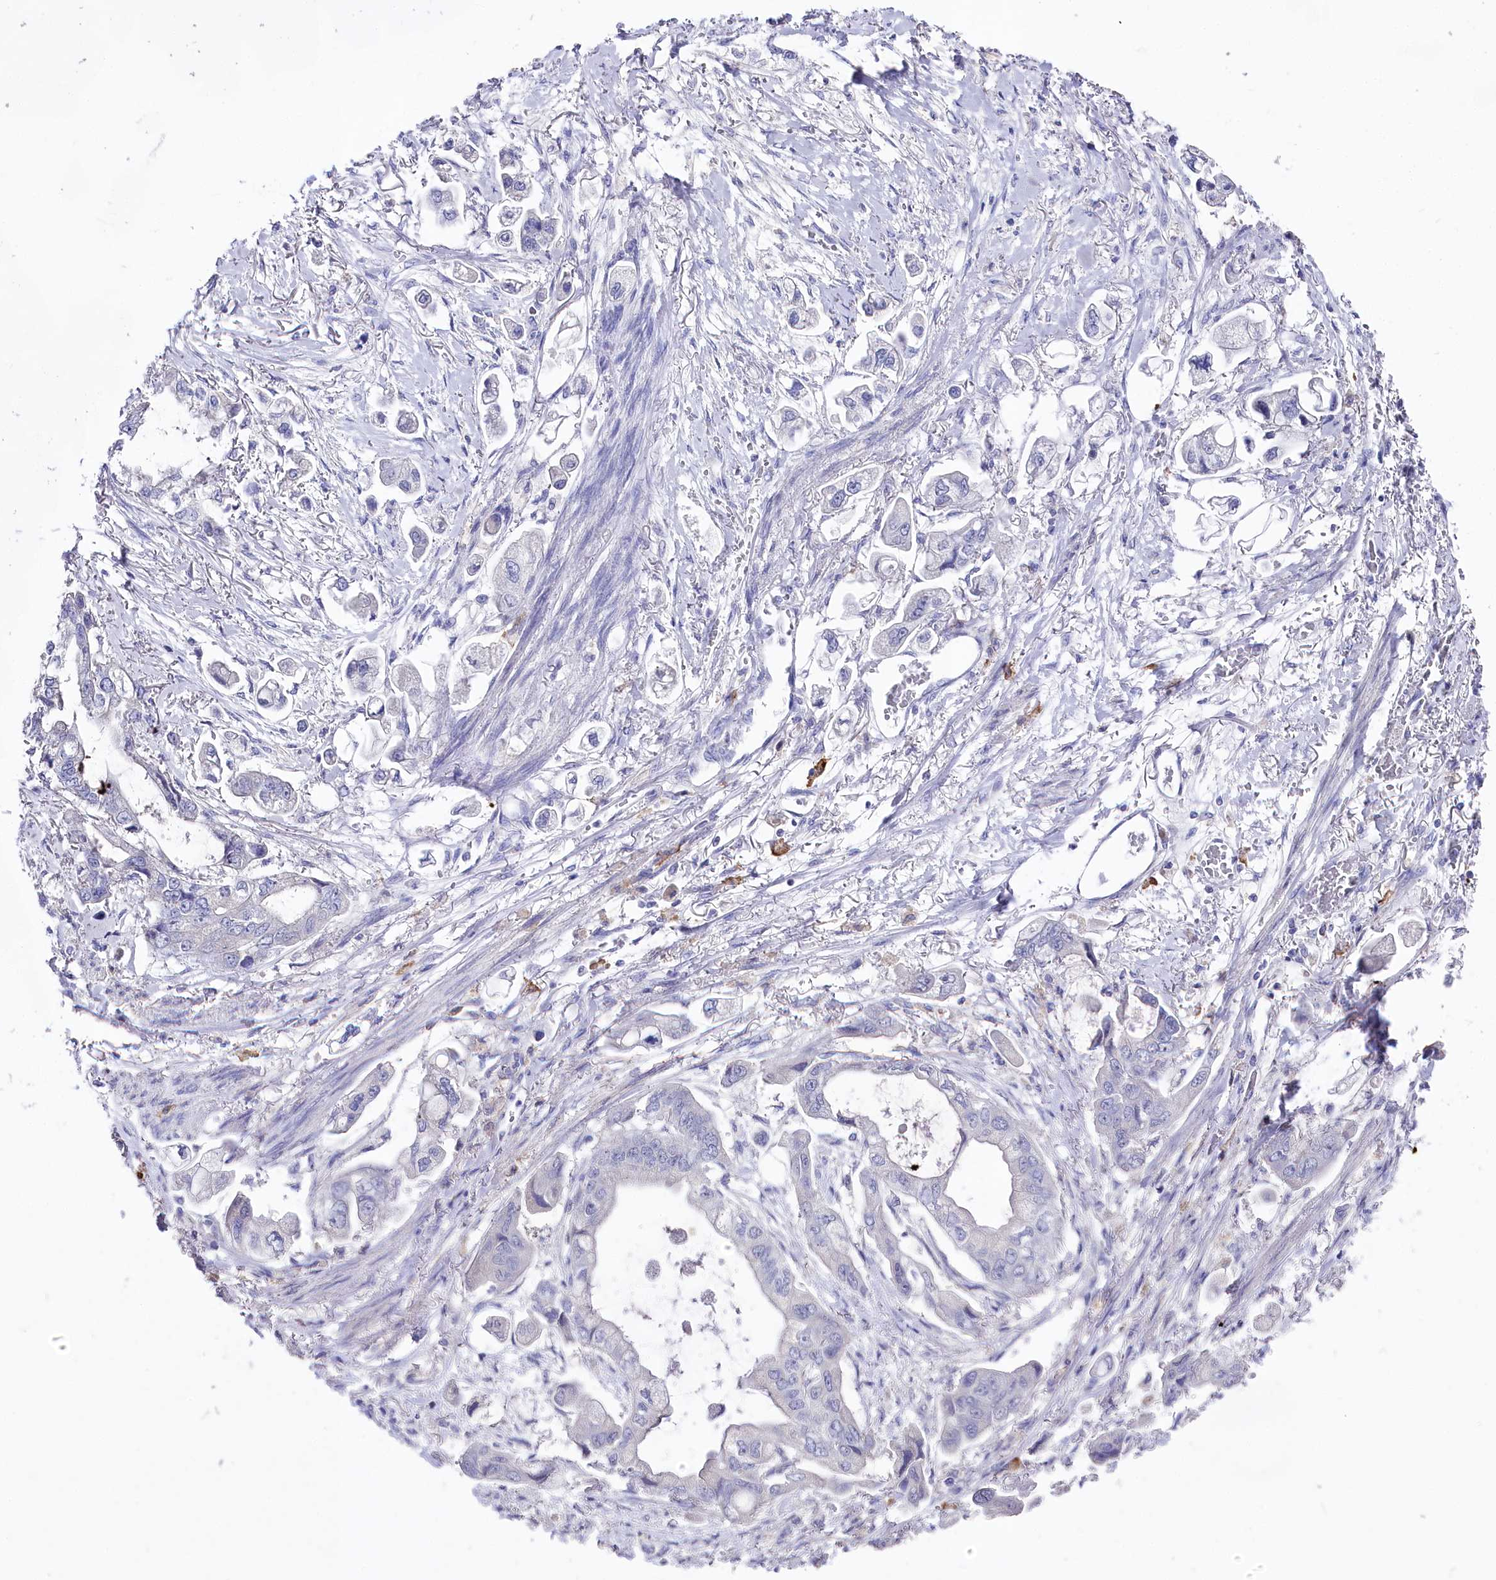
{"staining": {"intensity": "negative", "quantity": "none", "location": "none"}, "tissue": "stomach cancer", "cell_type": "Tumor cells", "image_type": "cancer", "snomed": [{"axis": "morphology", "description": "Adenocarcinoma, NOS"}, {"axis": "topography", "description": "Stomach"}], "caption": "A high-resolution photomicrograph shows immunohistochemistry staining of stomach cancer, which displays no significant staining in tumor cells.", "gene": "CLEC4M", "patient": {"sex": "male", "age": 62}}